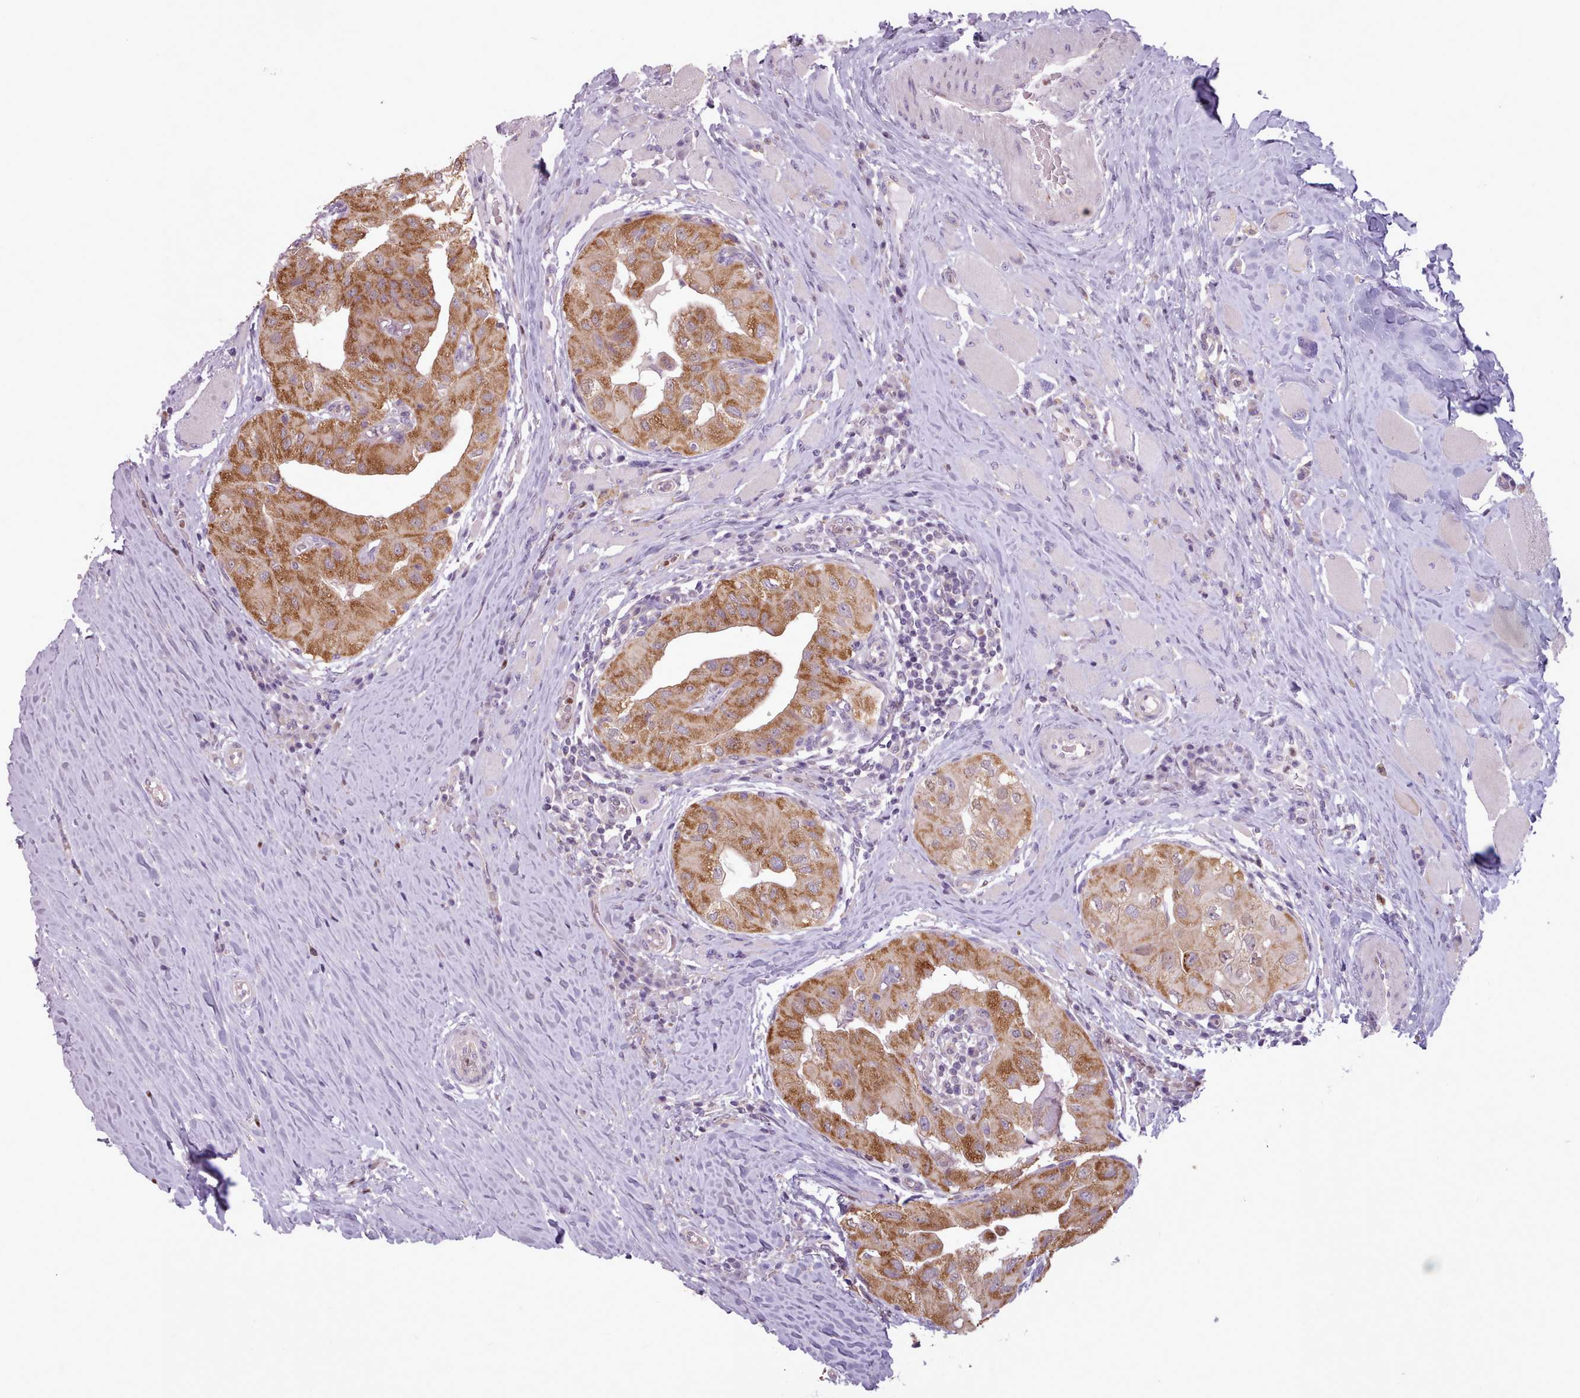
{"staining": {"intensity": "moderate", "quantity": ">75%", "location": "cytoplasmic/membranous"}, "tissue": "thyroid cancer", "cell_type": "Tumor cells", "image_type": "cancer", "snomed": [{"axis": "morphology", "description": "Papillary adenocarcinoma, NOS"}, {"axis": "topography", "description": "Thyroid gland"}], "caption": "Thyroid cancer (papillary adenocarcinoma) stained with immunohistochemistry (IHC) reveals moderate cytoplasmic/membranous positivity in about >75% of tumor cells.", "gene": "SLURP1", "patient": {"sex": "female", "age": 59}}